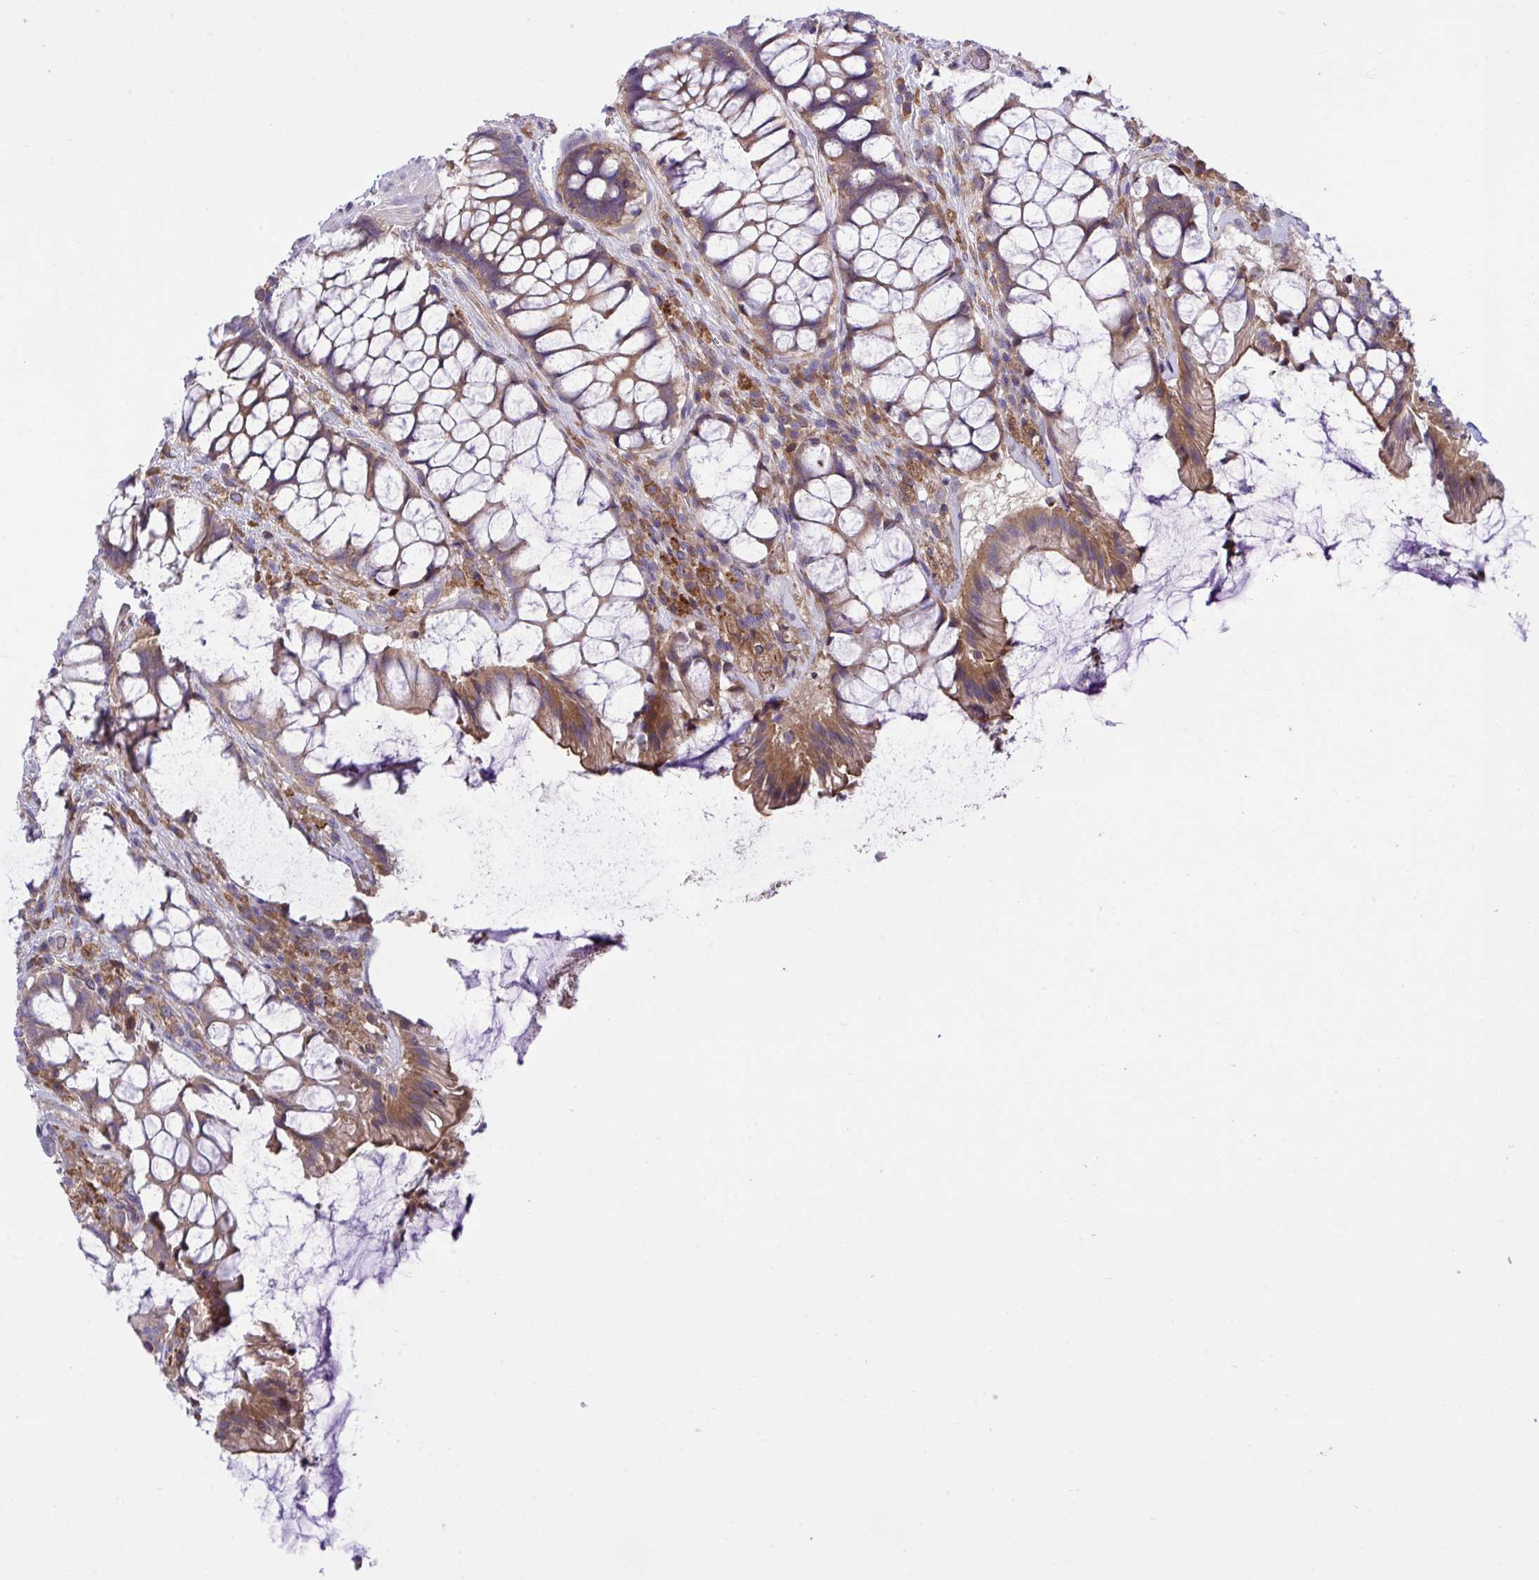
{"staining": {"intensity": "moderate", "quantity": ">75%", "location": "cytoplasmic/membranous"}, "tissue": "rectum", "cell_type": "Glandular cells", "image_type": "normal", "snomed": [{"axis": "morphology", "description": "Normal tissue, NOS"}, {"axis": "topography", "description": "Rectum"}], "caption": "High-magnification brightfield microscopy of unremarkable rectum stained with DAB (3,3'-diaminobenzidine) (brown) and counterstained with hematoxylin (blue). glandular cells exhibit moderate cytoplasmic/membranous expression is seen in about>75% of cells.", "gene": "GRB14", "patient": {"sex": "female", "age": 58}}